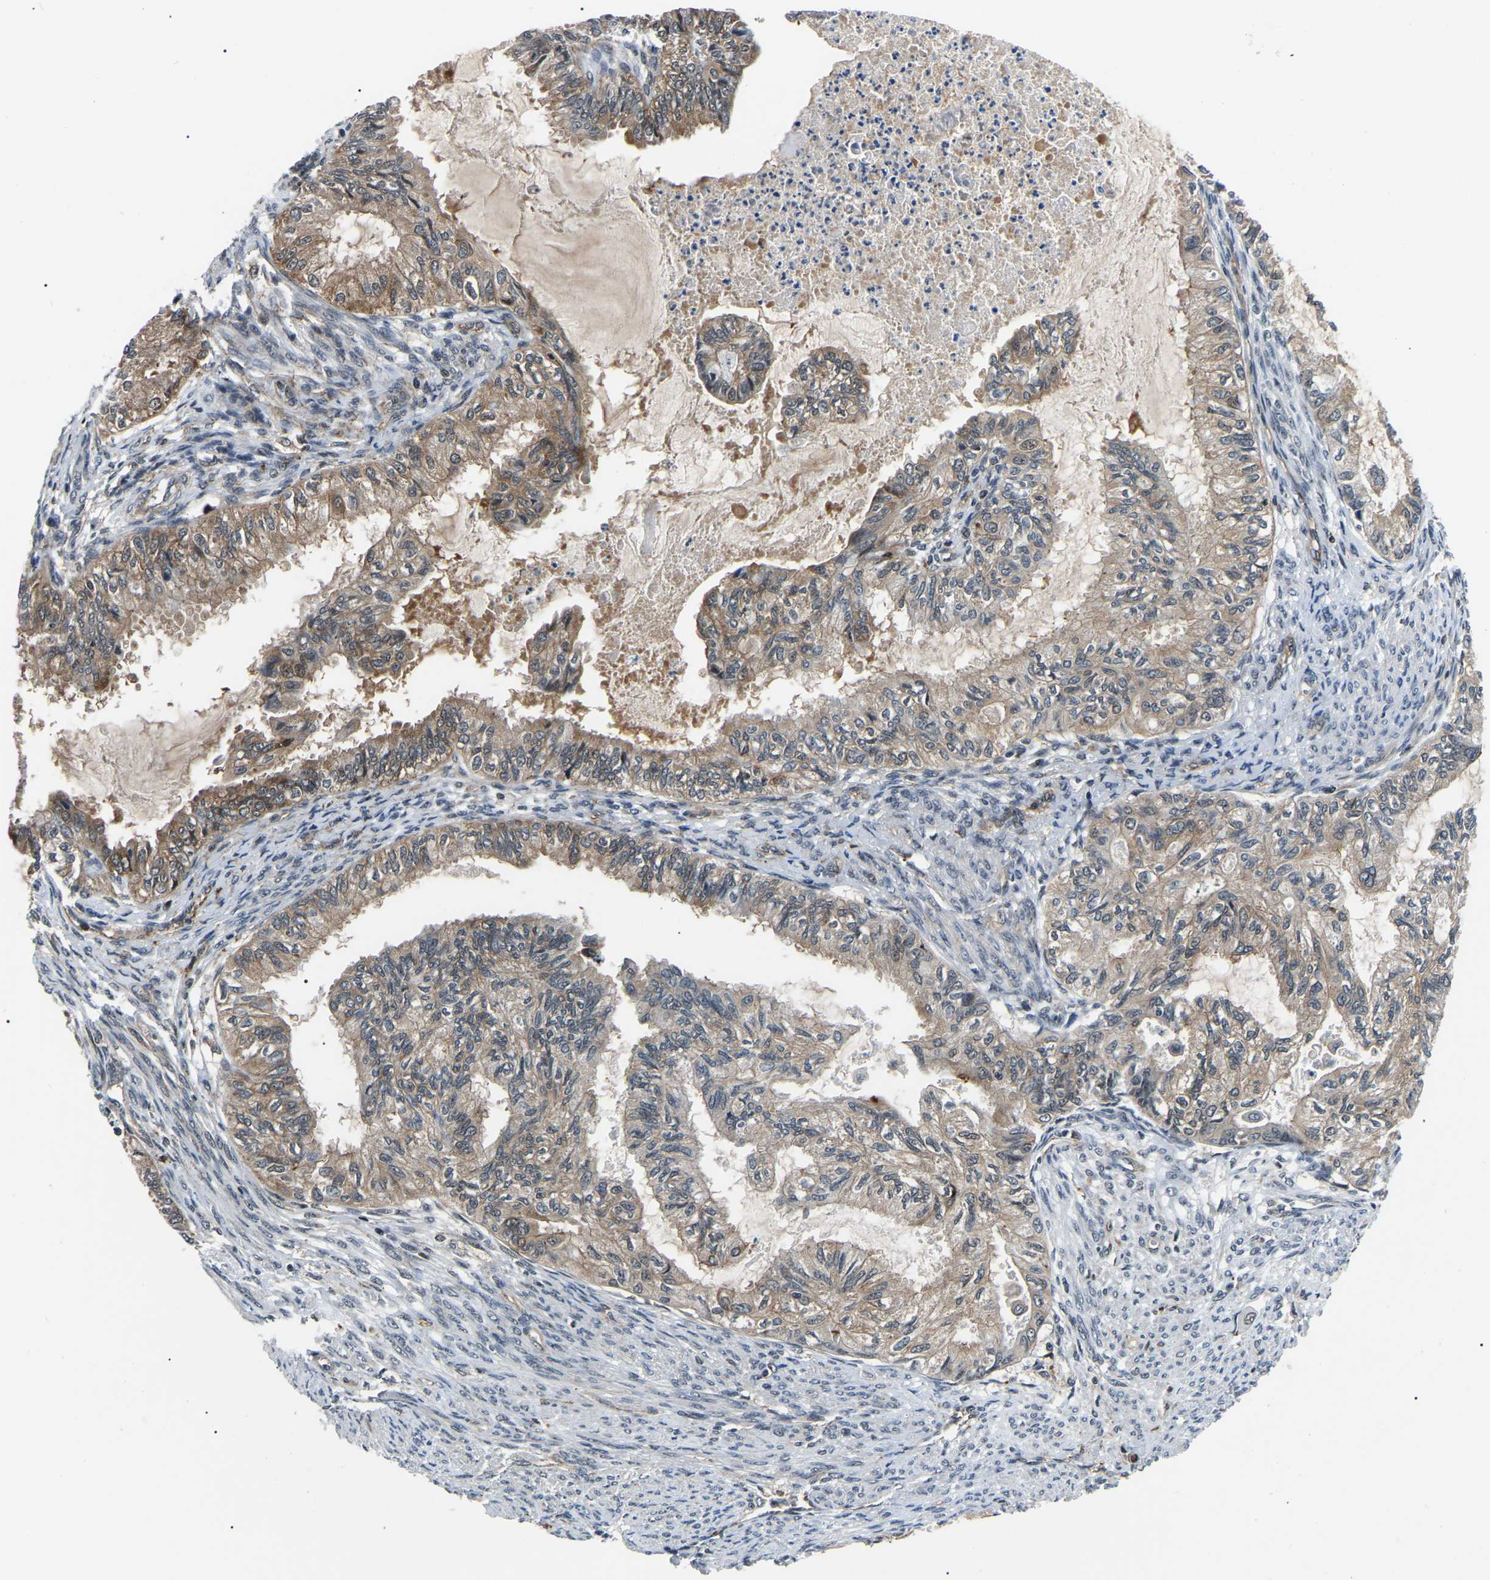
{"staining": {"intensity": "moderate", "quantity": ">75%", "location": "cytoplasmic/membranous"}, "tissue": "cervical cancer", "cell_type": "Tumor cells", "image_type": "cancer", "snomed": [{"axis": "morphology", "description": "Normal tissue, NOS"}, {"axis": "morphology", "description": "Adenocarcinoma, NOS"}, {"axis": "topography", "description": "Cervix"}, {"axis": "topography", "description": "Endometrium"}], "caption": "Brown immunohistochemical staining in cervical cancer exhibits moderate cytoplasmic/membranous positivity in approximately >75% of tumor cells.", "gene": "RRP1B", "patient": {"sex": "female", "age": 86}}